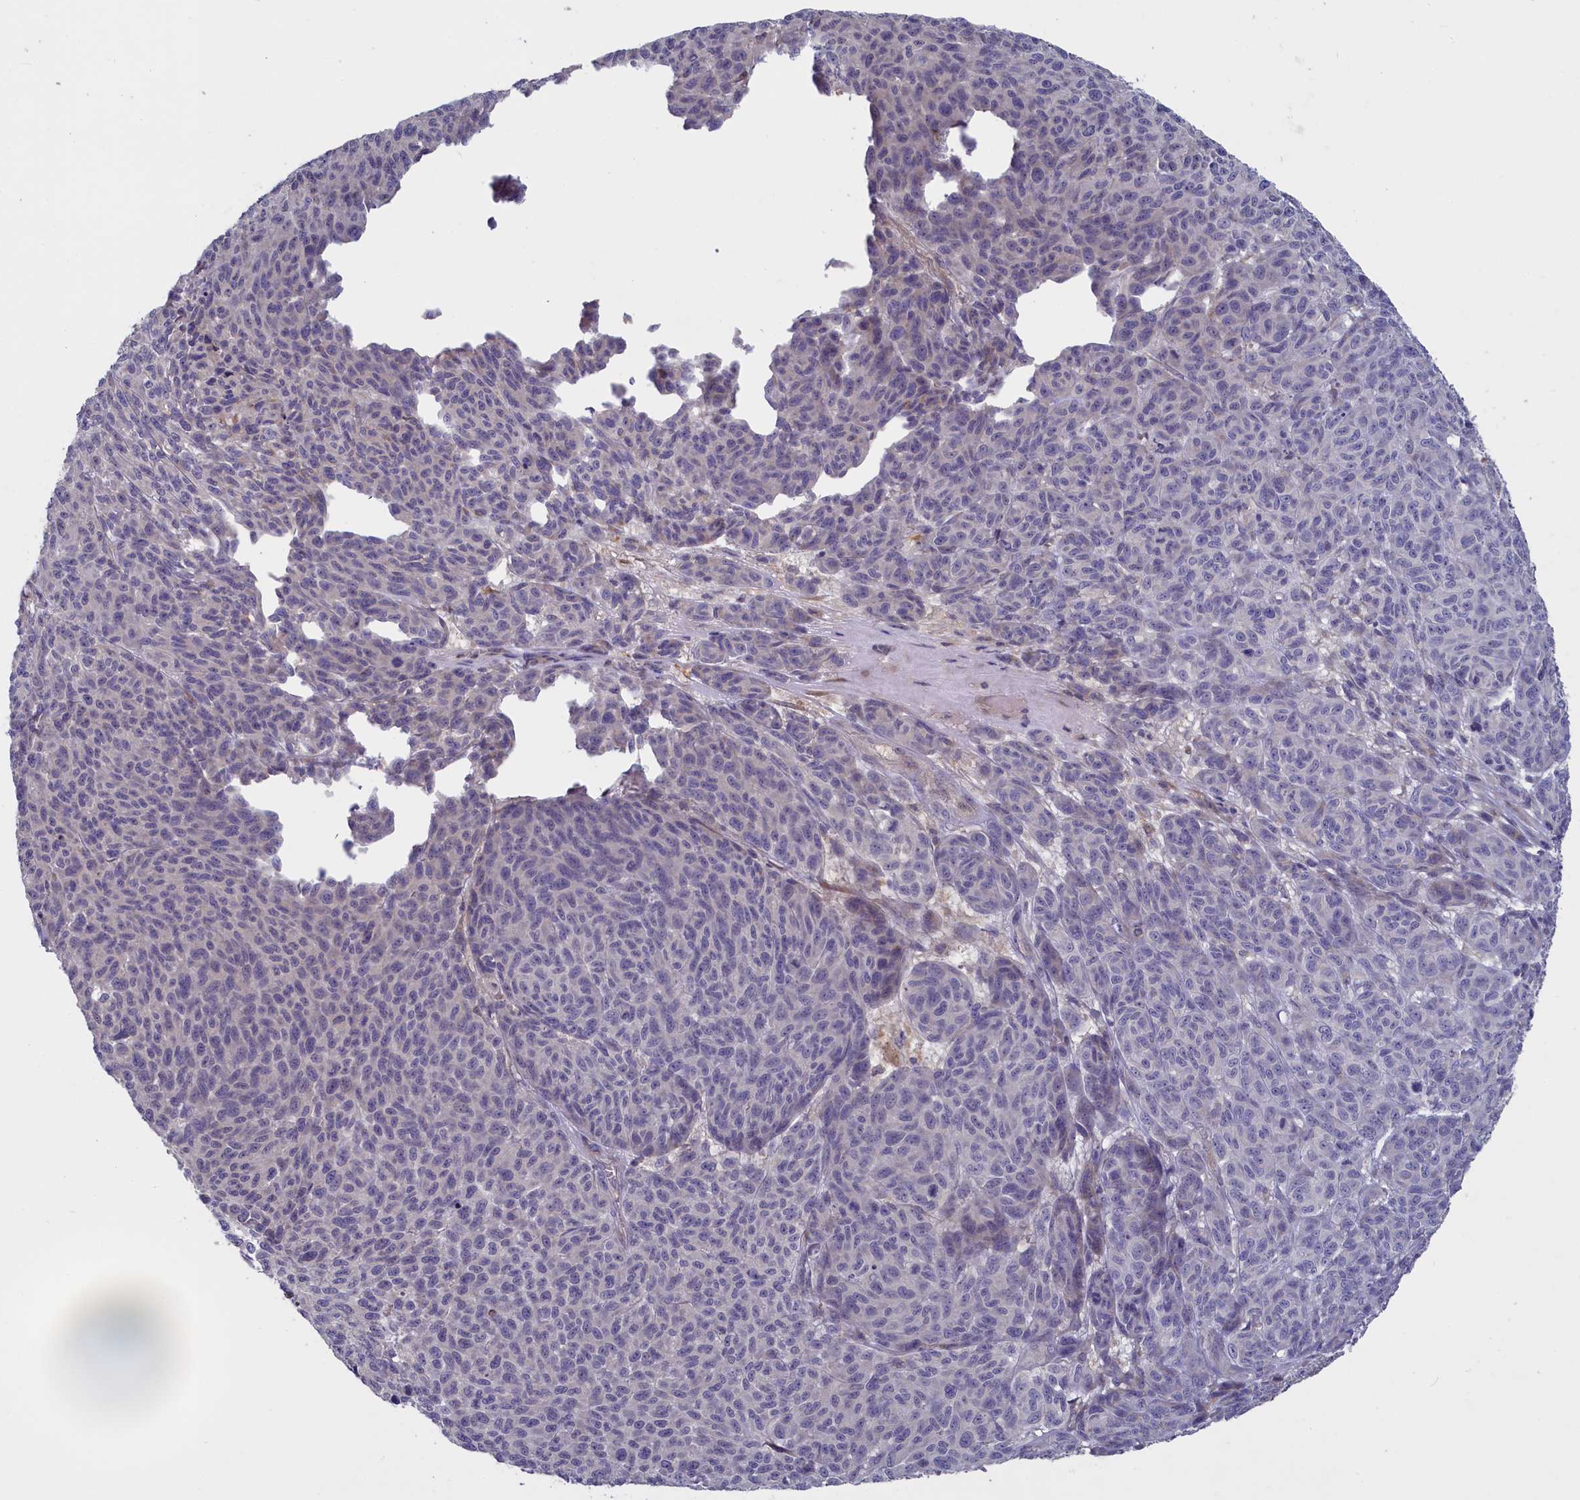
{"staining": {"intensity": "negative", "quantity": "none", "location": "none"}, "tissue": "melanoma", "cell_type": "Tumor cells", "image_type": "cancer", "snomed": [{"axis": "morphology", "description": "Malignant melanoma, NOS"}, {"axis": "topography", "description": "Skin"}], "caption": "This is an immunohistochemistry photomicrograph of malignant melanoma. There is no staining in tumor cells.", "gene": "UCHL3", "patient": {"sex": "male", "age": 49}}